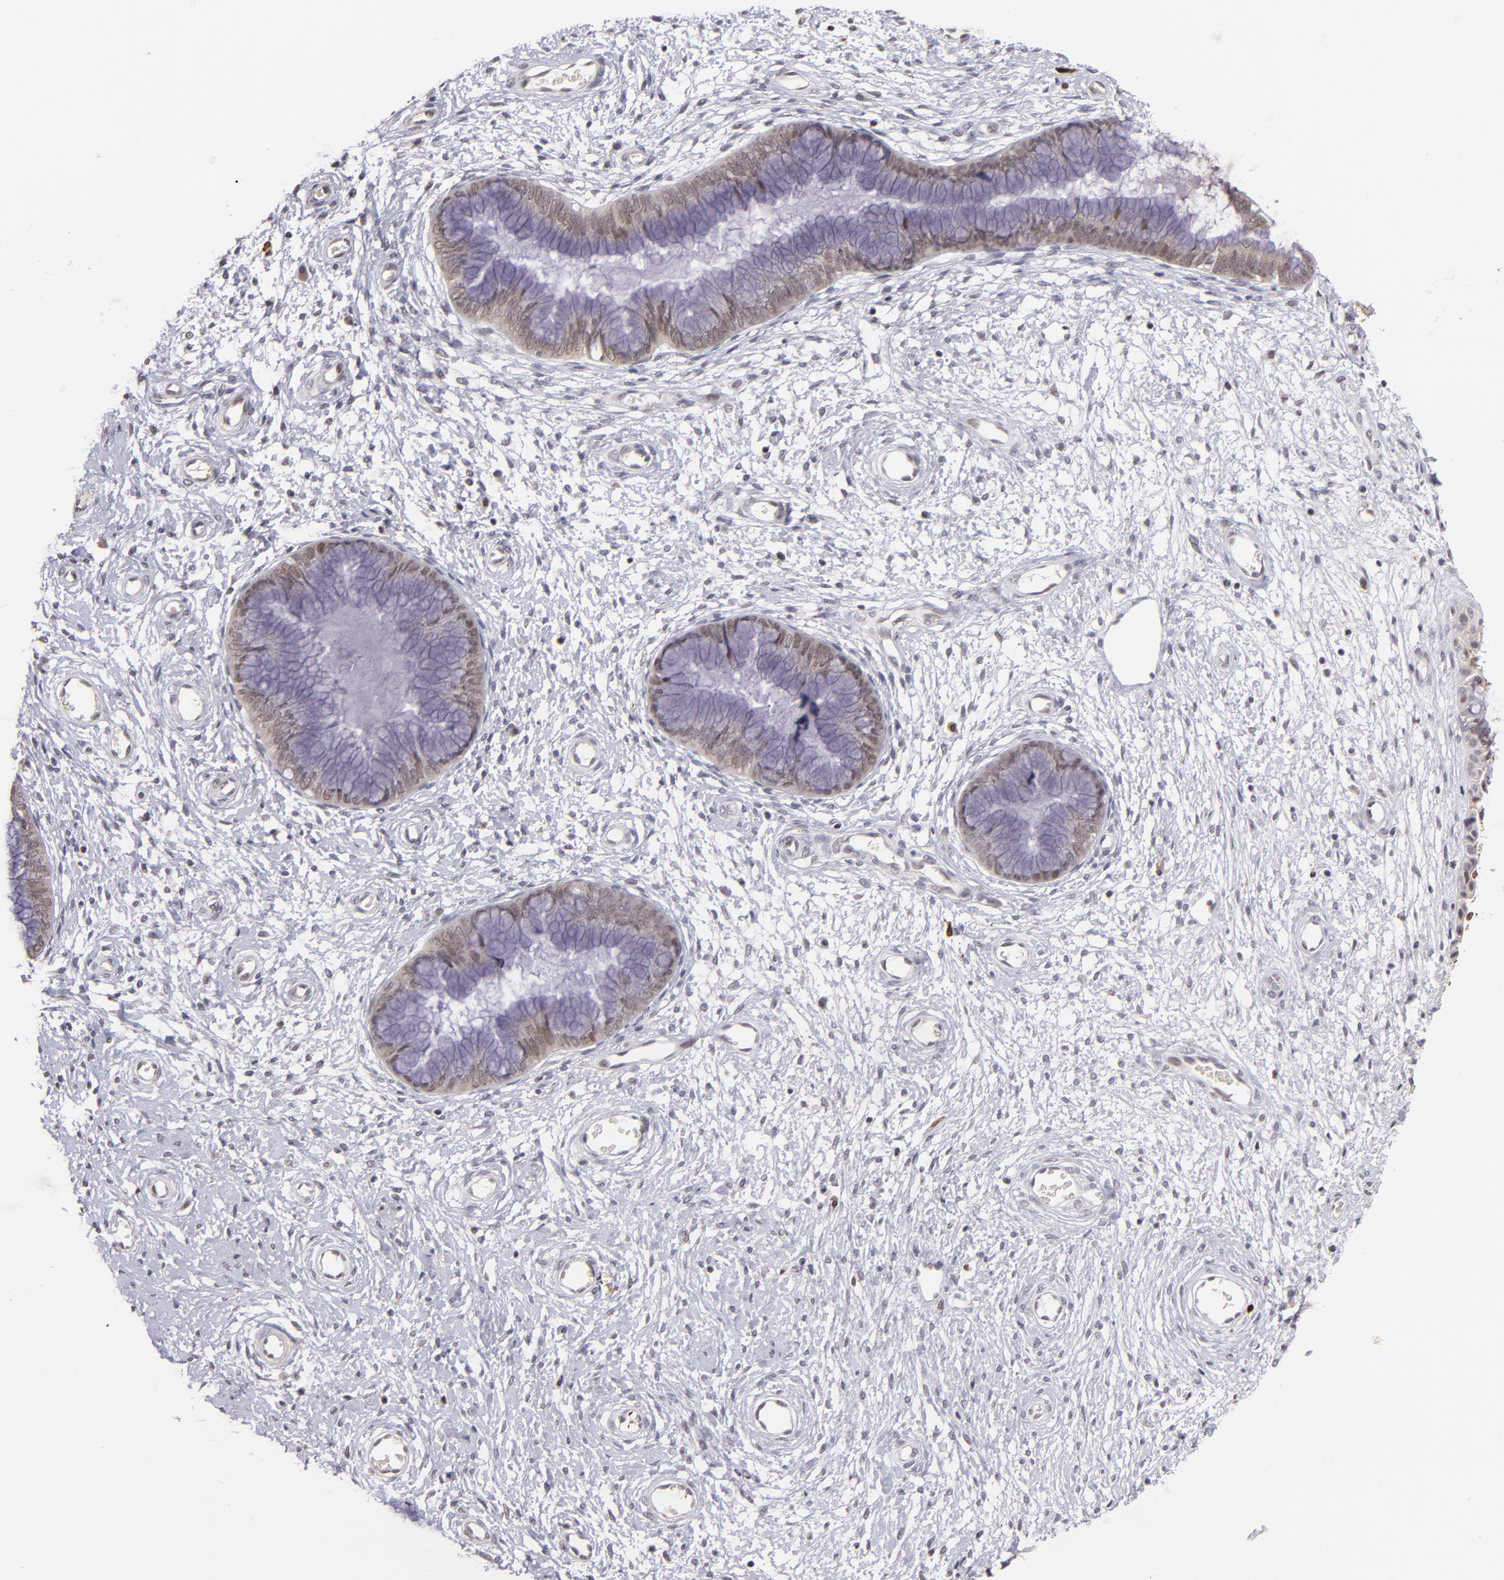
{"staining": {"intensity": "weak", "quantity": "25%-75%", "location": "cytoplasmic/membranous"}, "tissue": "cervix", "cell_type": "Glandular cells", "image_type": "normal", "snomed": [{"axis": "morphology", "description": "Normal tissue, NOS"}, {"axis": "topography", "description": "Cervix"}], "caption": "Protein staining of benign cervix displays weak cytoplasmic/membranous expression in about 25%-75% of glandular cells.", "gene": "RXRG", "patient": {"sex": "female", "age": 55}}